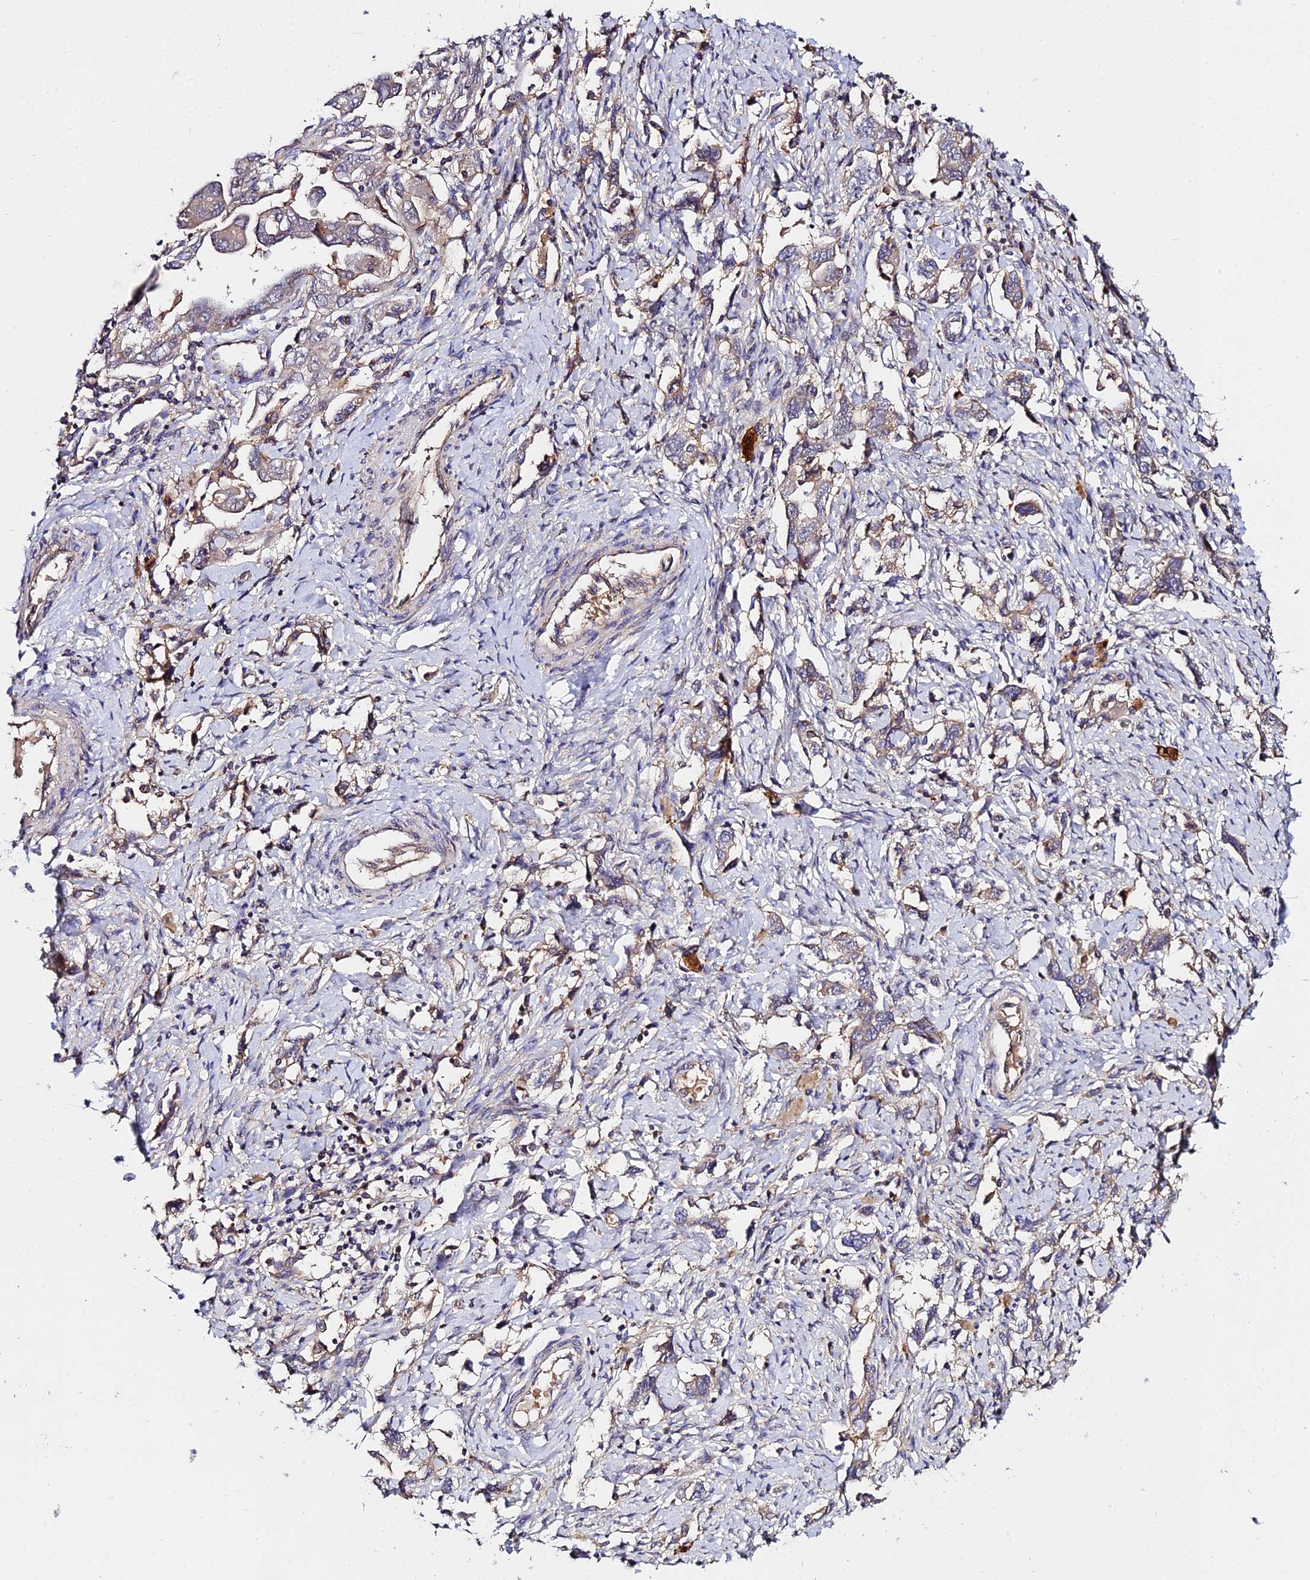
{"staining": {"intensity": "weak", "quantity": "25%-75%", "location": "cytoplasmic/membranous"}, "tissue": "ovarian cancer", "cell_type": "Tumor cells", "image_type": "cancer", "snomed": [{"axis": "morphology", "description": "Carcinoma, NOS"}, {"axis": "morphology", "description": "Cystadenocarcinoma, serous, NOS"}, {"axis": "topography", "description": "Ovary"}], "caption": "Ovarian carcinoma was stained to show a protein in brown. There is low levels of weak cytoplasmic/membranous staining in approximately 25%-75% of tumor cells. The protein is stained brown, and the nuclei are stained in blue (DAB (3,3'-diaminobenzidine) IHC with brightfield microscopy, high magnification).", "gene": "ZBED8", "patient": {"sex": "female", "age": 69}}